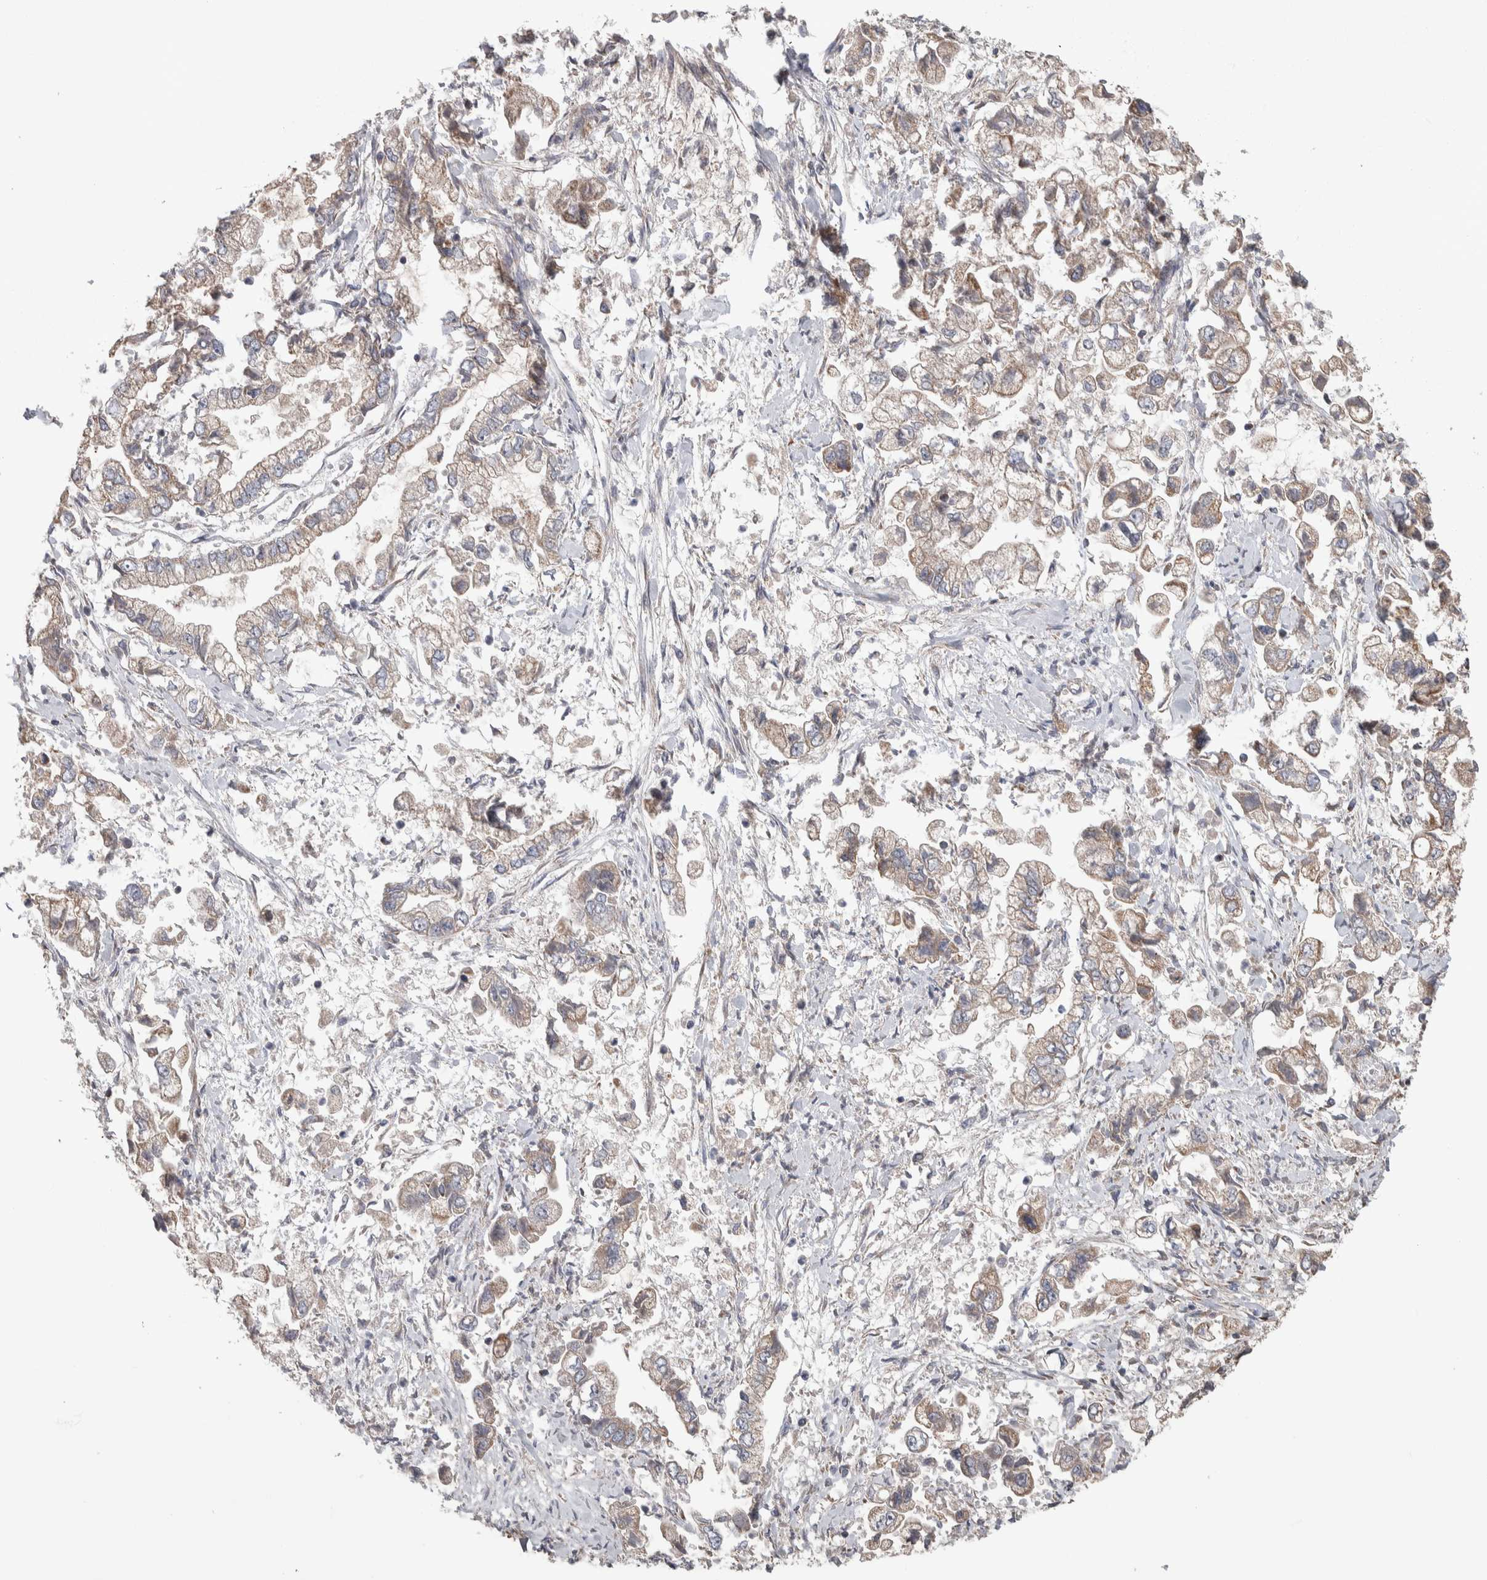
{"staining": {"intensity": "weak", "quantity": ">75%", "location": "cytoplasmic/membranous"}, "tissue": "stomach cancer", "cell_type": "Tumor cells", "image_type": "cancer", "snomed": [{"axis": "morphology", "description": "Normal tissue, NOS"}, {"axis": "morphology", "description": "Adenocarcinoma, NOS"}, {"axis": "topography", "description": "Stomach"}], "caption": "Immunohistochemistry (IHC) photomicrograph of human stomach adenocarcinoma stained for a protein (brown), which exhibits low levels of weak cytoplasmic/membranous expression in approximately >75% of tumor cells.", "gene": "SCO1", "patient": {"sex": "male", "age": 62}}